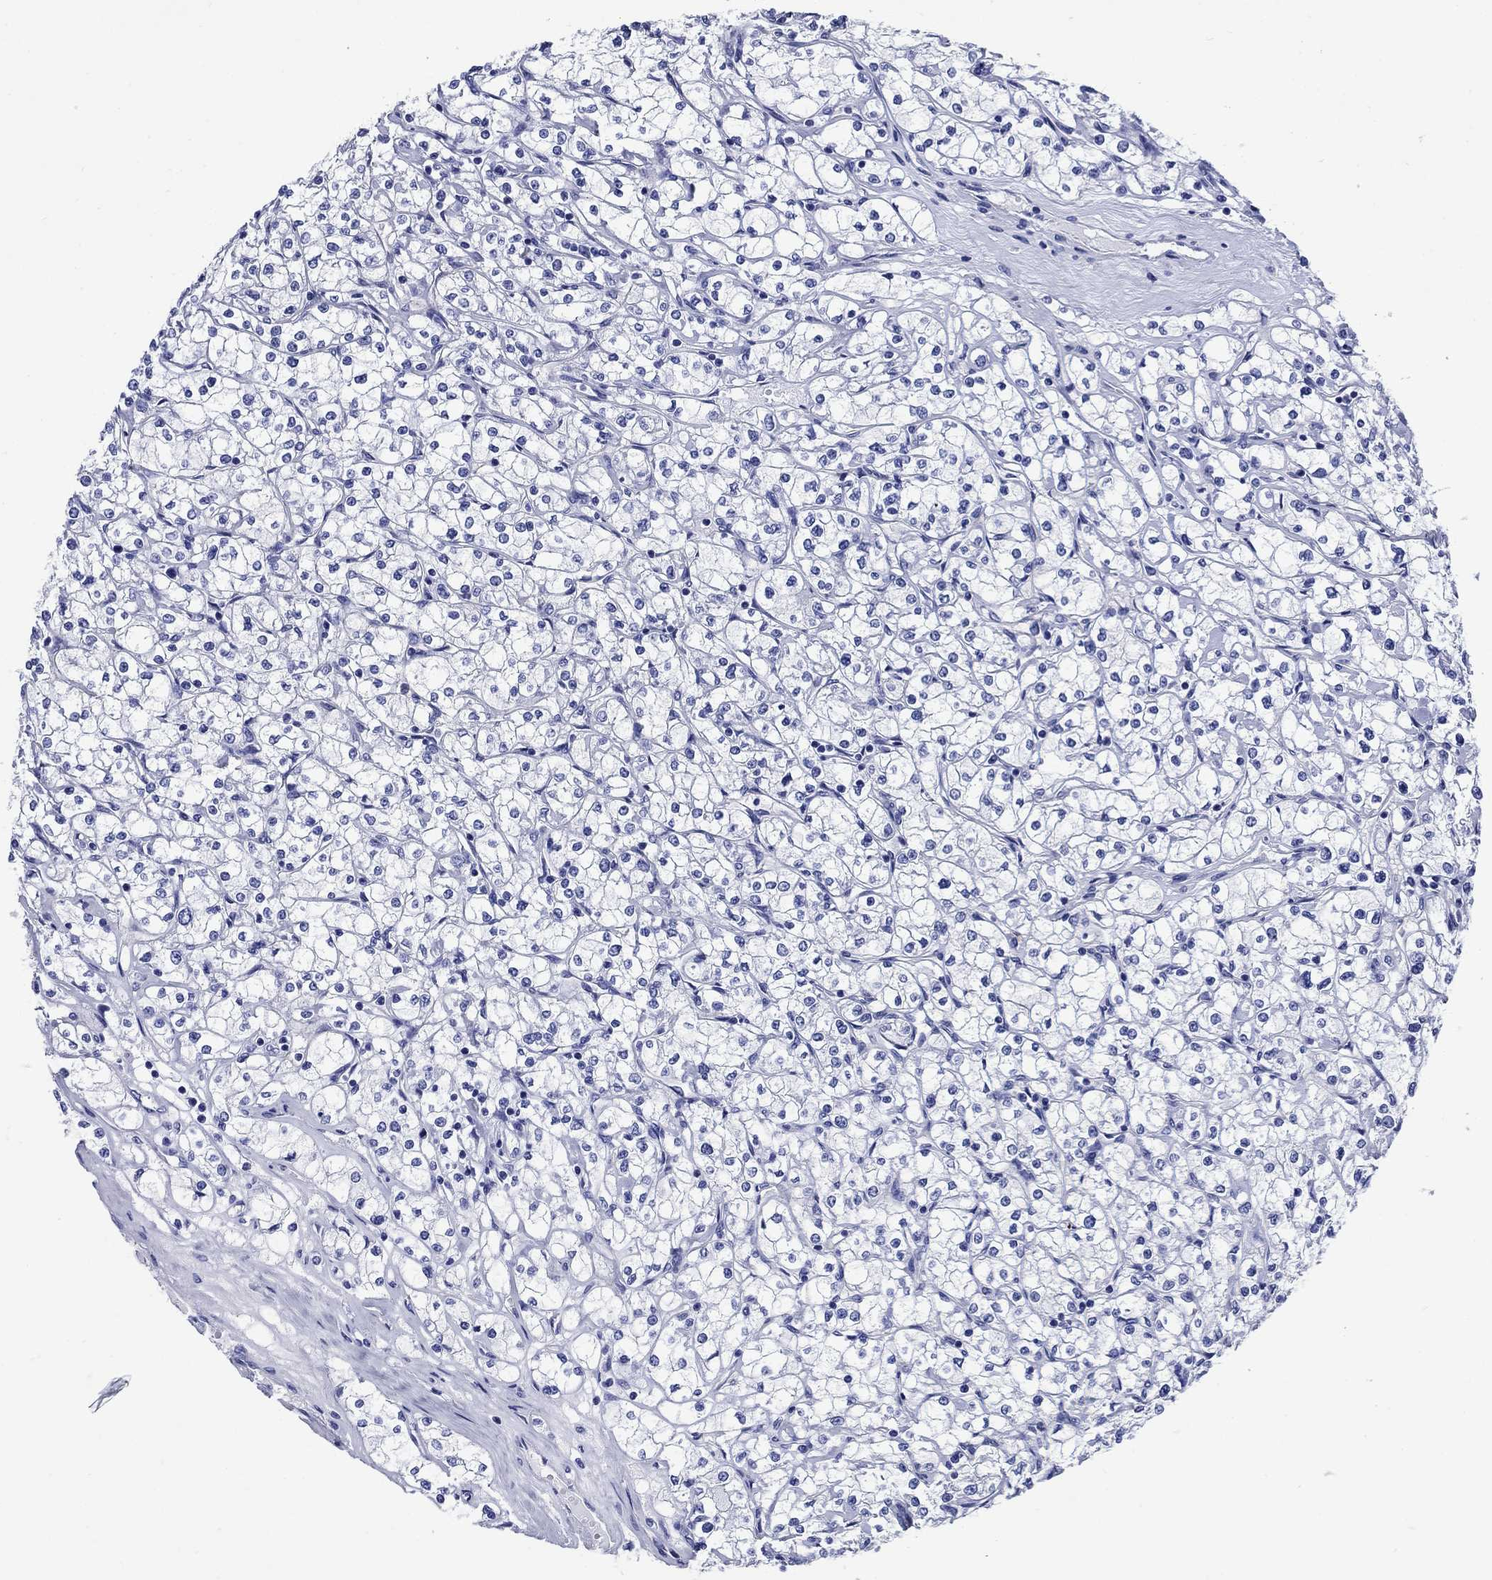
{"staining": {"intensity": "negative", "quantity": "none", "location": "none"}, "tissue": "renal cancer", "cell_type": "Tumor cells", "image_type": "cancer", "snomed": [{"axis": "morphology", "description": "Adenocarcinoma, NOS"}, {"axis": "topography", "description": "Kidney"}], "caption": "A photomicrograph of human renal cancer (adenocarcinoma) is negative for staining in tumor cells.", "gene": "SLC1A2", "patient": {"sex": "male", "age": 67}}